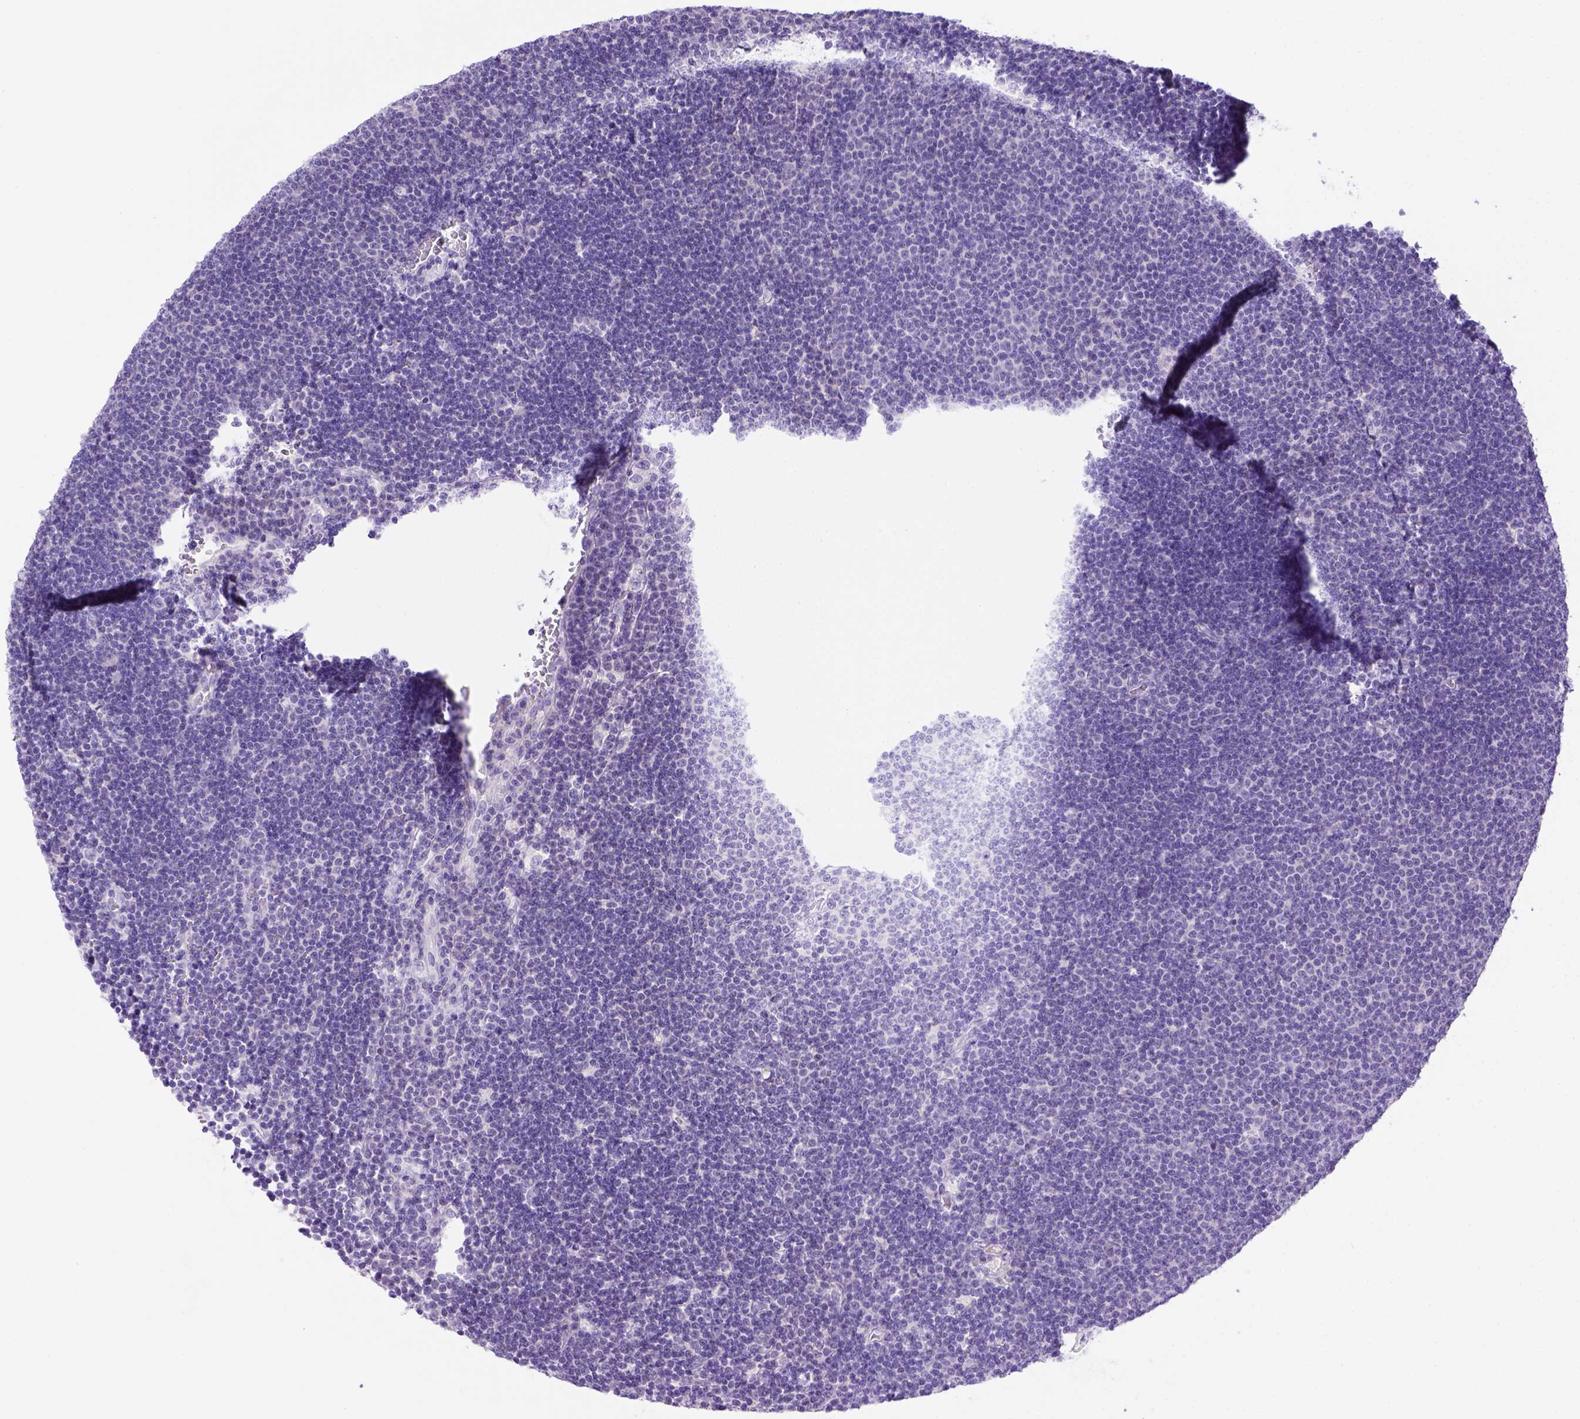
{"staining": {"intensity": "negative", "quantity": "none", "location": "none"}, "tissue": "lymphoma", "cell_type": "Tumor cells", "image_type": "cancer", "snomed": [{"axis": "morphology", "description": "Malignant lymphoma, non-Hodgkin's type, Low grade"}, {"axis": "topography", "description": "Brain"}], "caption": "Immunohistochemical staining of lymphoma reveals no significant positivity in tumor cells.", "gene": "SIRPD", "patient": {"sex": "female", "age": 66}}